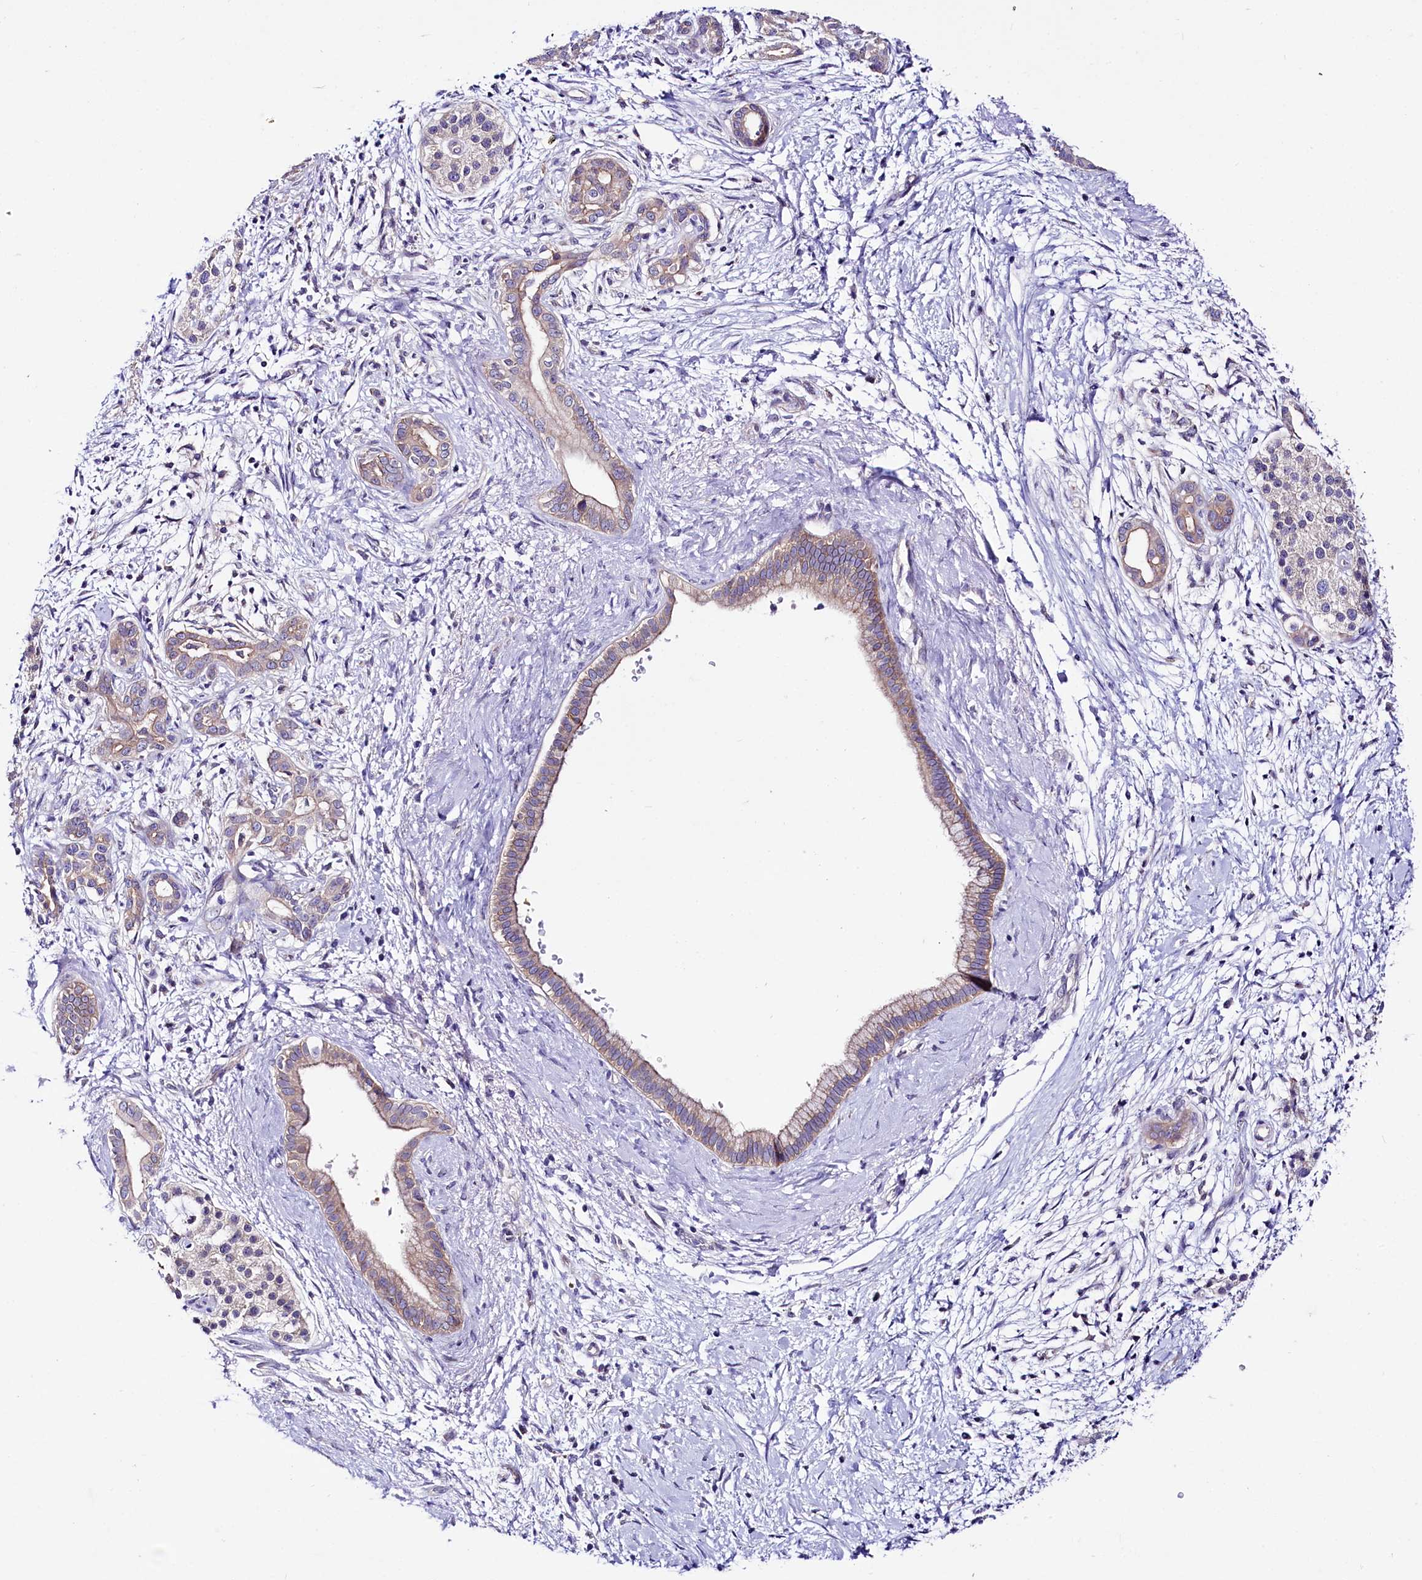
{"staining": {"intensity": "weak", "quantity": "25%-75%", "location": "cytoplasmic/membranous"}, "tissue": "pancreatic cancer", "cell_type": "Tumor cells", "image_type": "cancer", "snomed": [{"axis": "morphology", "description": "Adenocarcinoma, NOS"}, {"axis": "topography", "description": "Pancreas"}], "caption": "DAB (3,3'-diaminobenzidine) immunohistochemical staining of pancreatic cancer (adenocarcinoma) displays weak cytoplasmic/membranous protein positivity in about 25%-75% of tumor cells.", "gene": "ABHD5", "patient": {"sex": "male", "age": 58}}